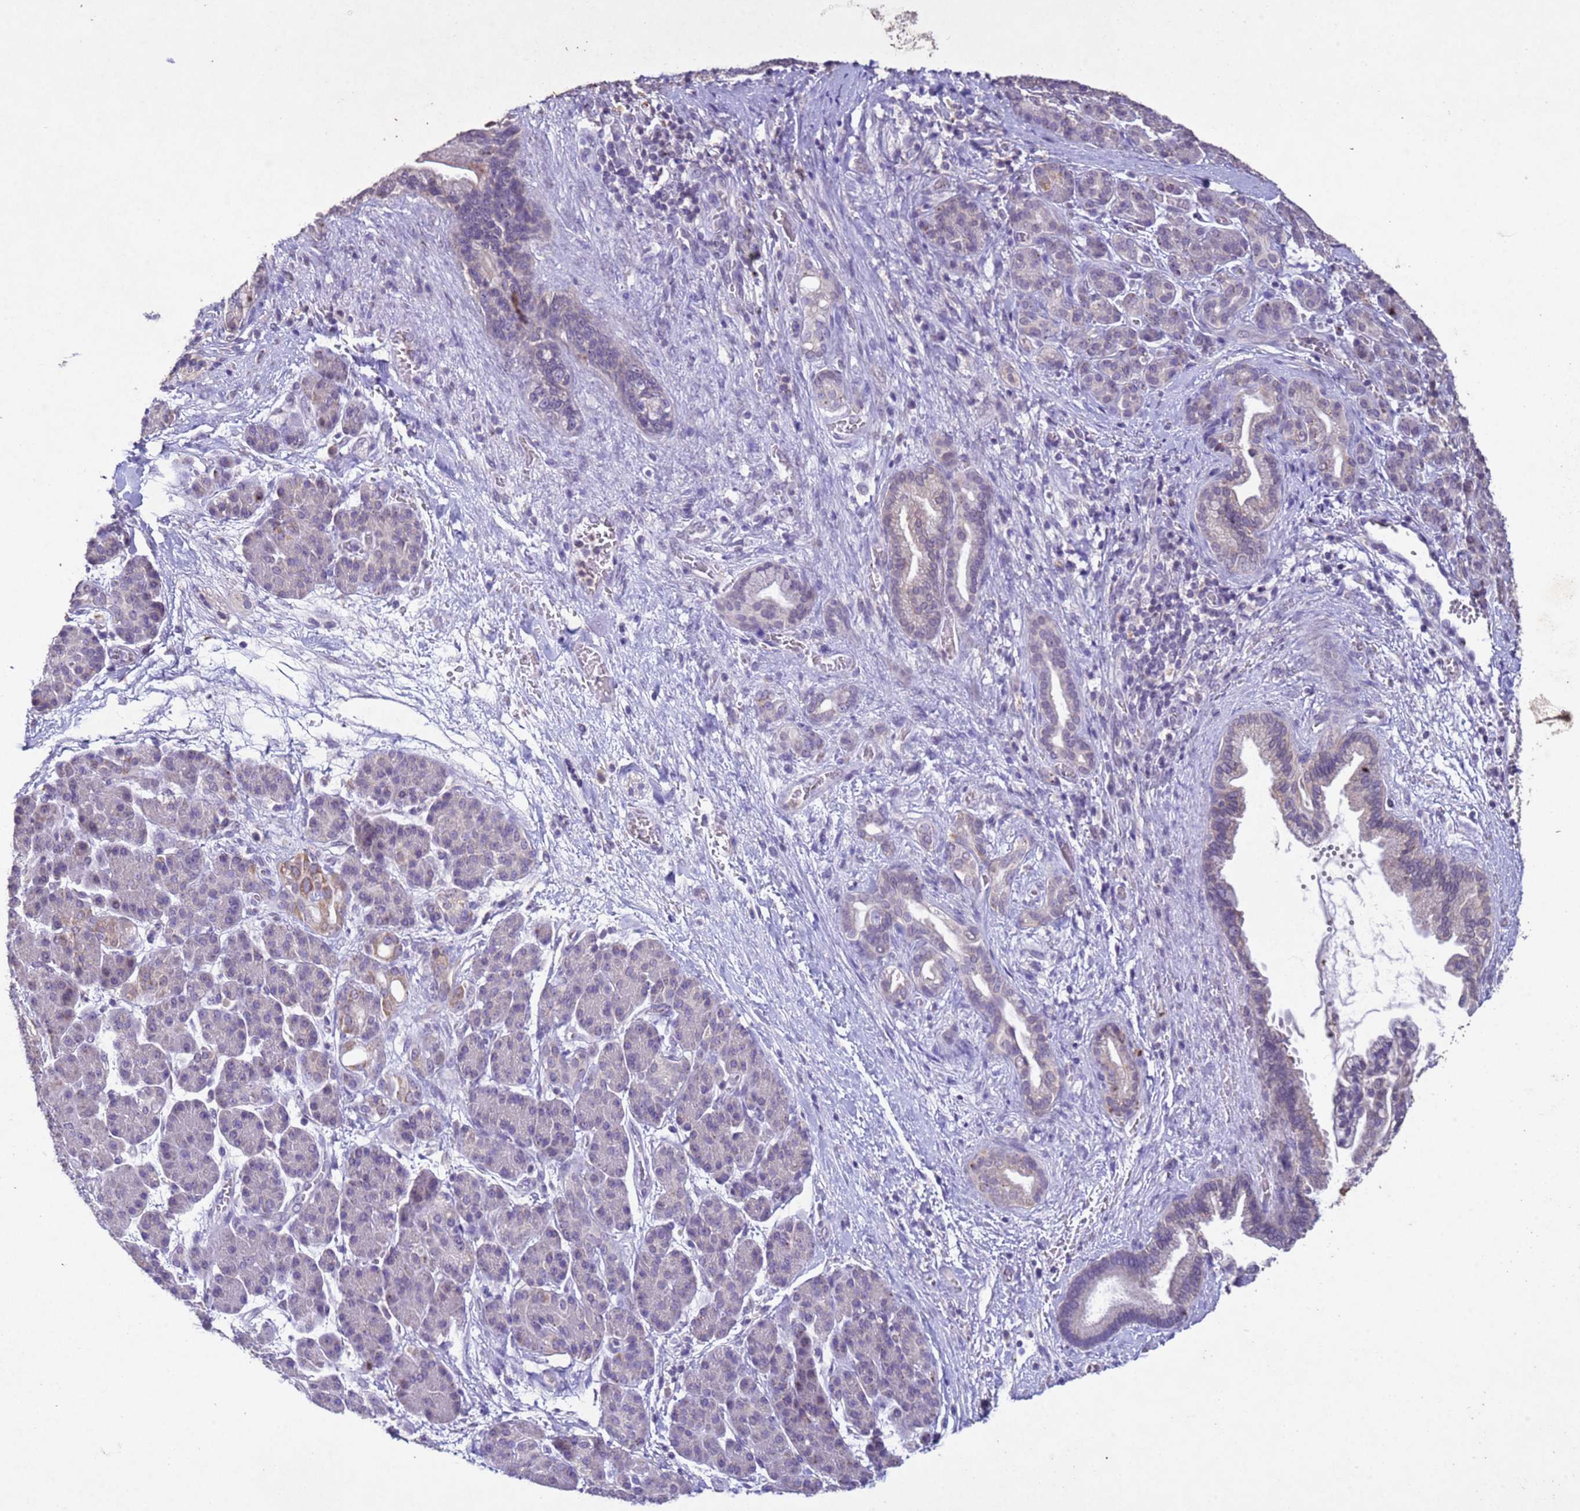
{"staining": {"intensity": "negative", "quantity": "none", "location": "none"}, "tissue": "pancreatic cancer", "cell_type": "Tumor cells", "image_type": "cancer", "snomed": [{"axis": "morphology", "description": "Adenocarcinoma, NOS"}, {"axis": "topography", "description": "Pancreas"}], "caption": "Immunohistochemistry micrograph of neoplastic tissue: human pancreatic cancer (adenocarcinoma) stained with DAB displays no significant protein positivity in tumor cells.", "gene": "NLRP11", "patient": {"sex": "male", "age": 59}}